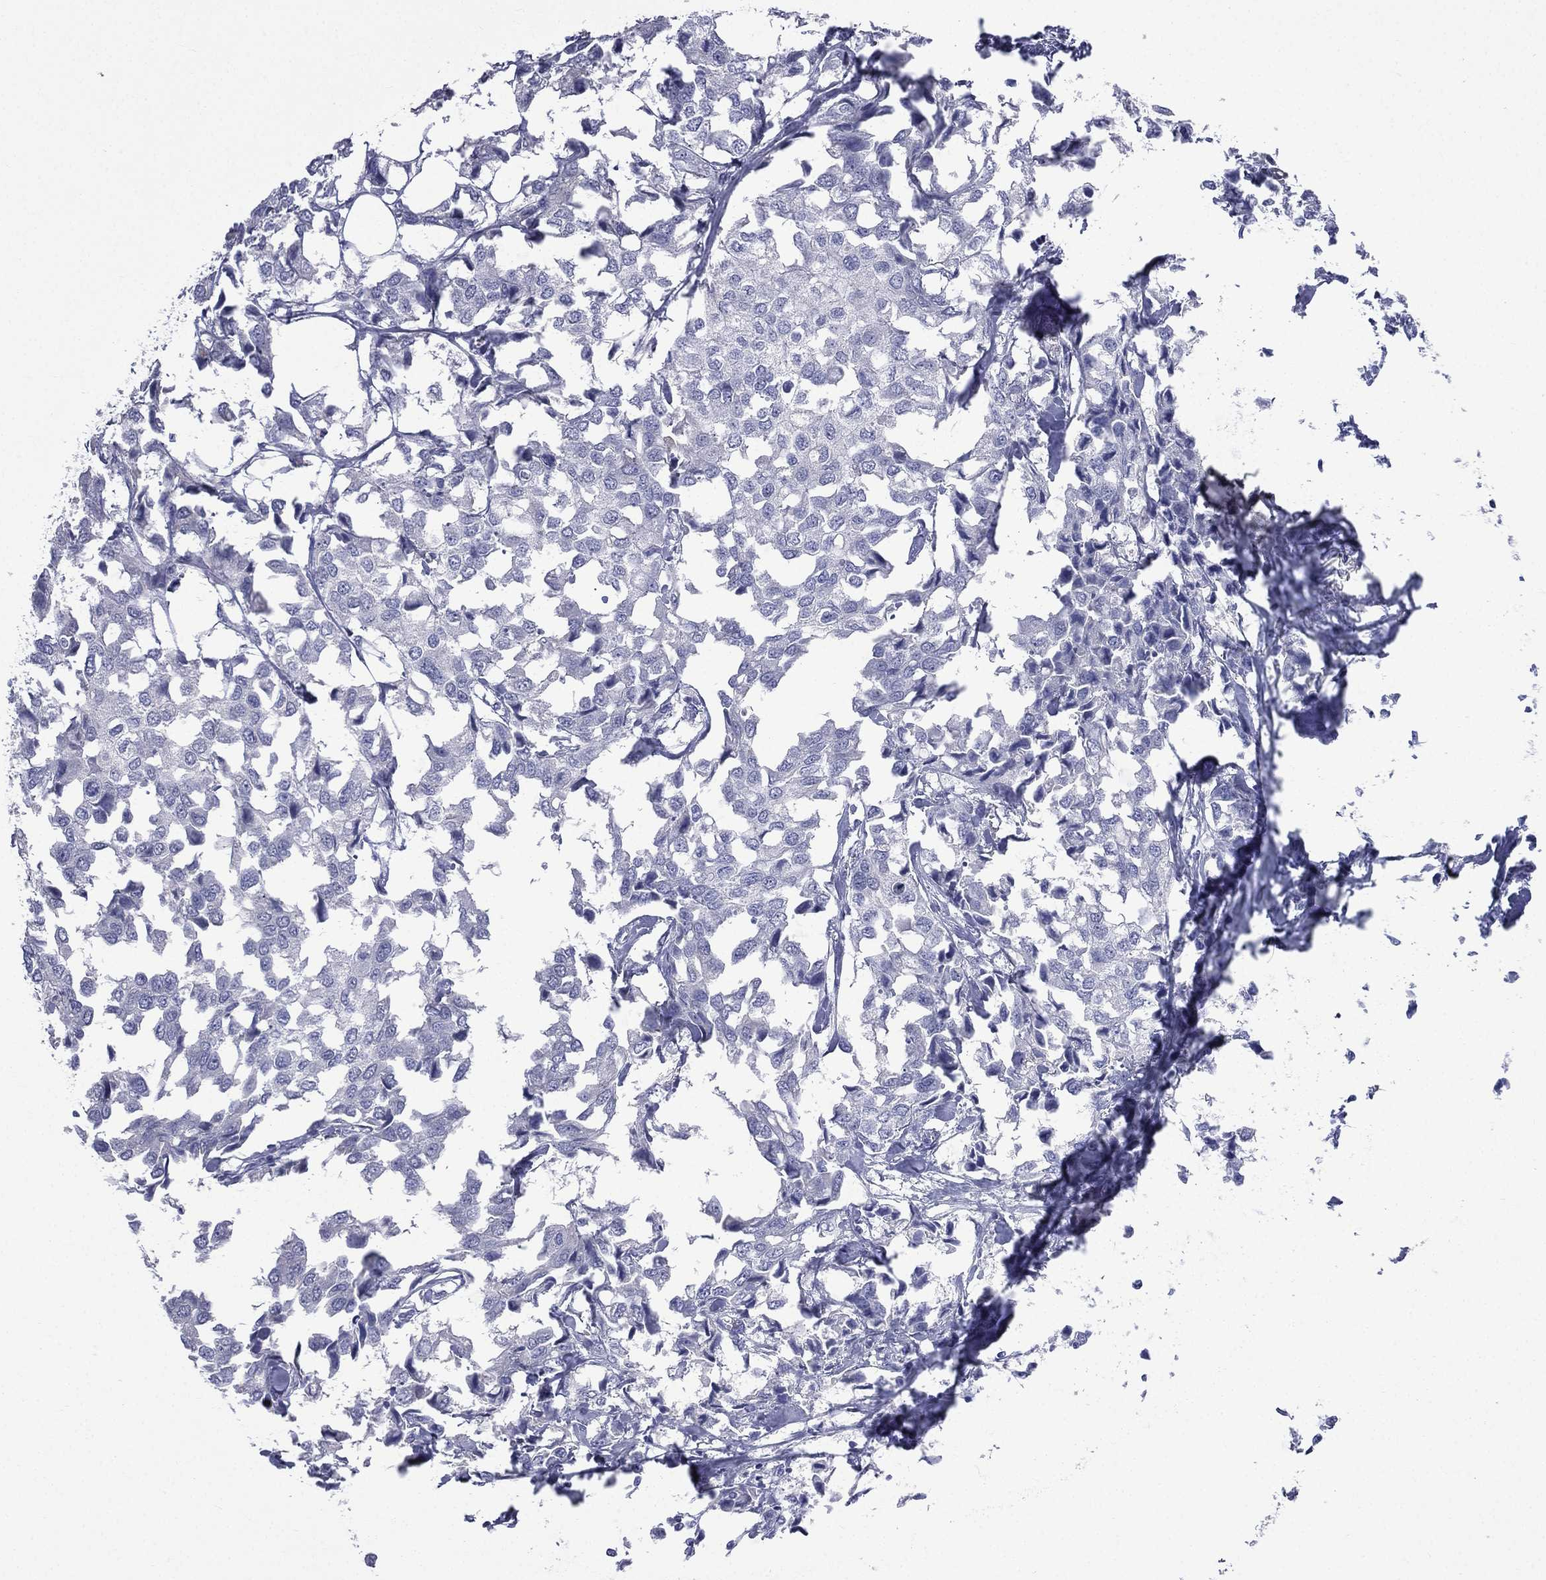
{"staining": {"intensity": "negative", "quantity": "none", "location": "none"}, "tissue": "breast cancer", "cell_type": "Tumor cells", "image_type": "cancer", "snomed": [{"axis": "morphology", "description": "Duct carcinoma"}, {"axis": "topography", "description": "Breast"}], "caption": "Breast cancer (invasive ductal carcinoma) stained for a protein using immunohistochemistry displays no positivity tumor cells.", "gene": "CES2", "patient": {"sex": "female", "age": 80}}